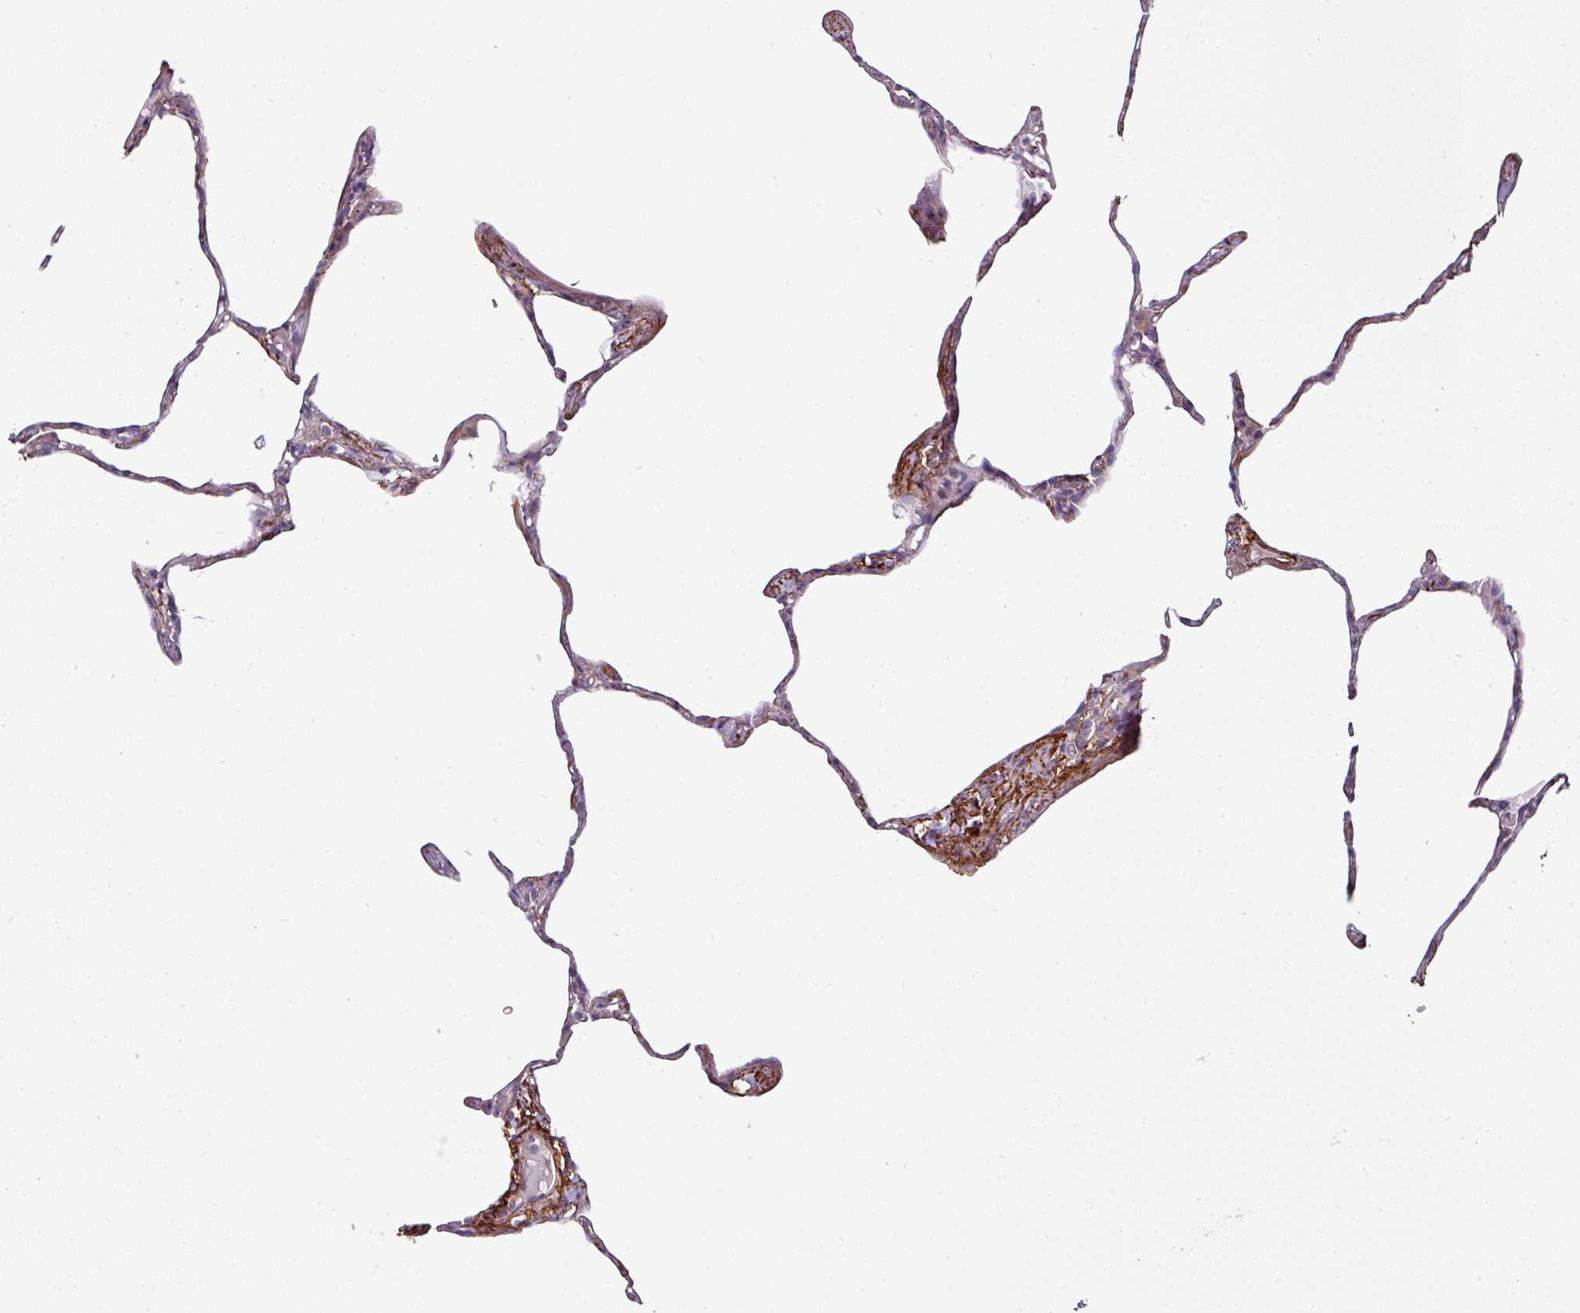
{"staining": {"intensity": "weak", "quantity": "<25%", "location": "cytoplasmic/membranous"}, "tissue": "lung", "cell_type": "Alveolar cells", "image_type": "normal", "snomed": [{"axis": "morphology", "description": "Normal tissue, NOS"}, {"axis": "topography", "description": "Lung"}], "caption": "Lung was stained to show a protein in brown. There is no significant positivity in alveolar cells. (Brightfield microscopy of DAB immunohistochemistry (IHC) at high magnification).", "gene": "MTMR14", "patient": {"sex": "male", "age": 65}}